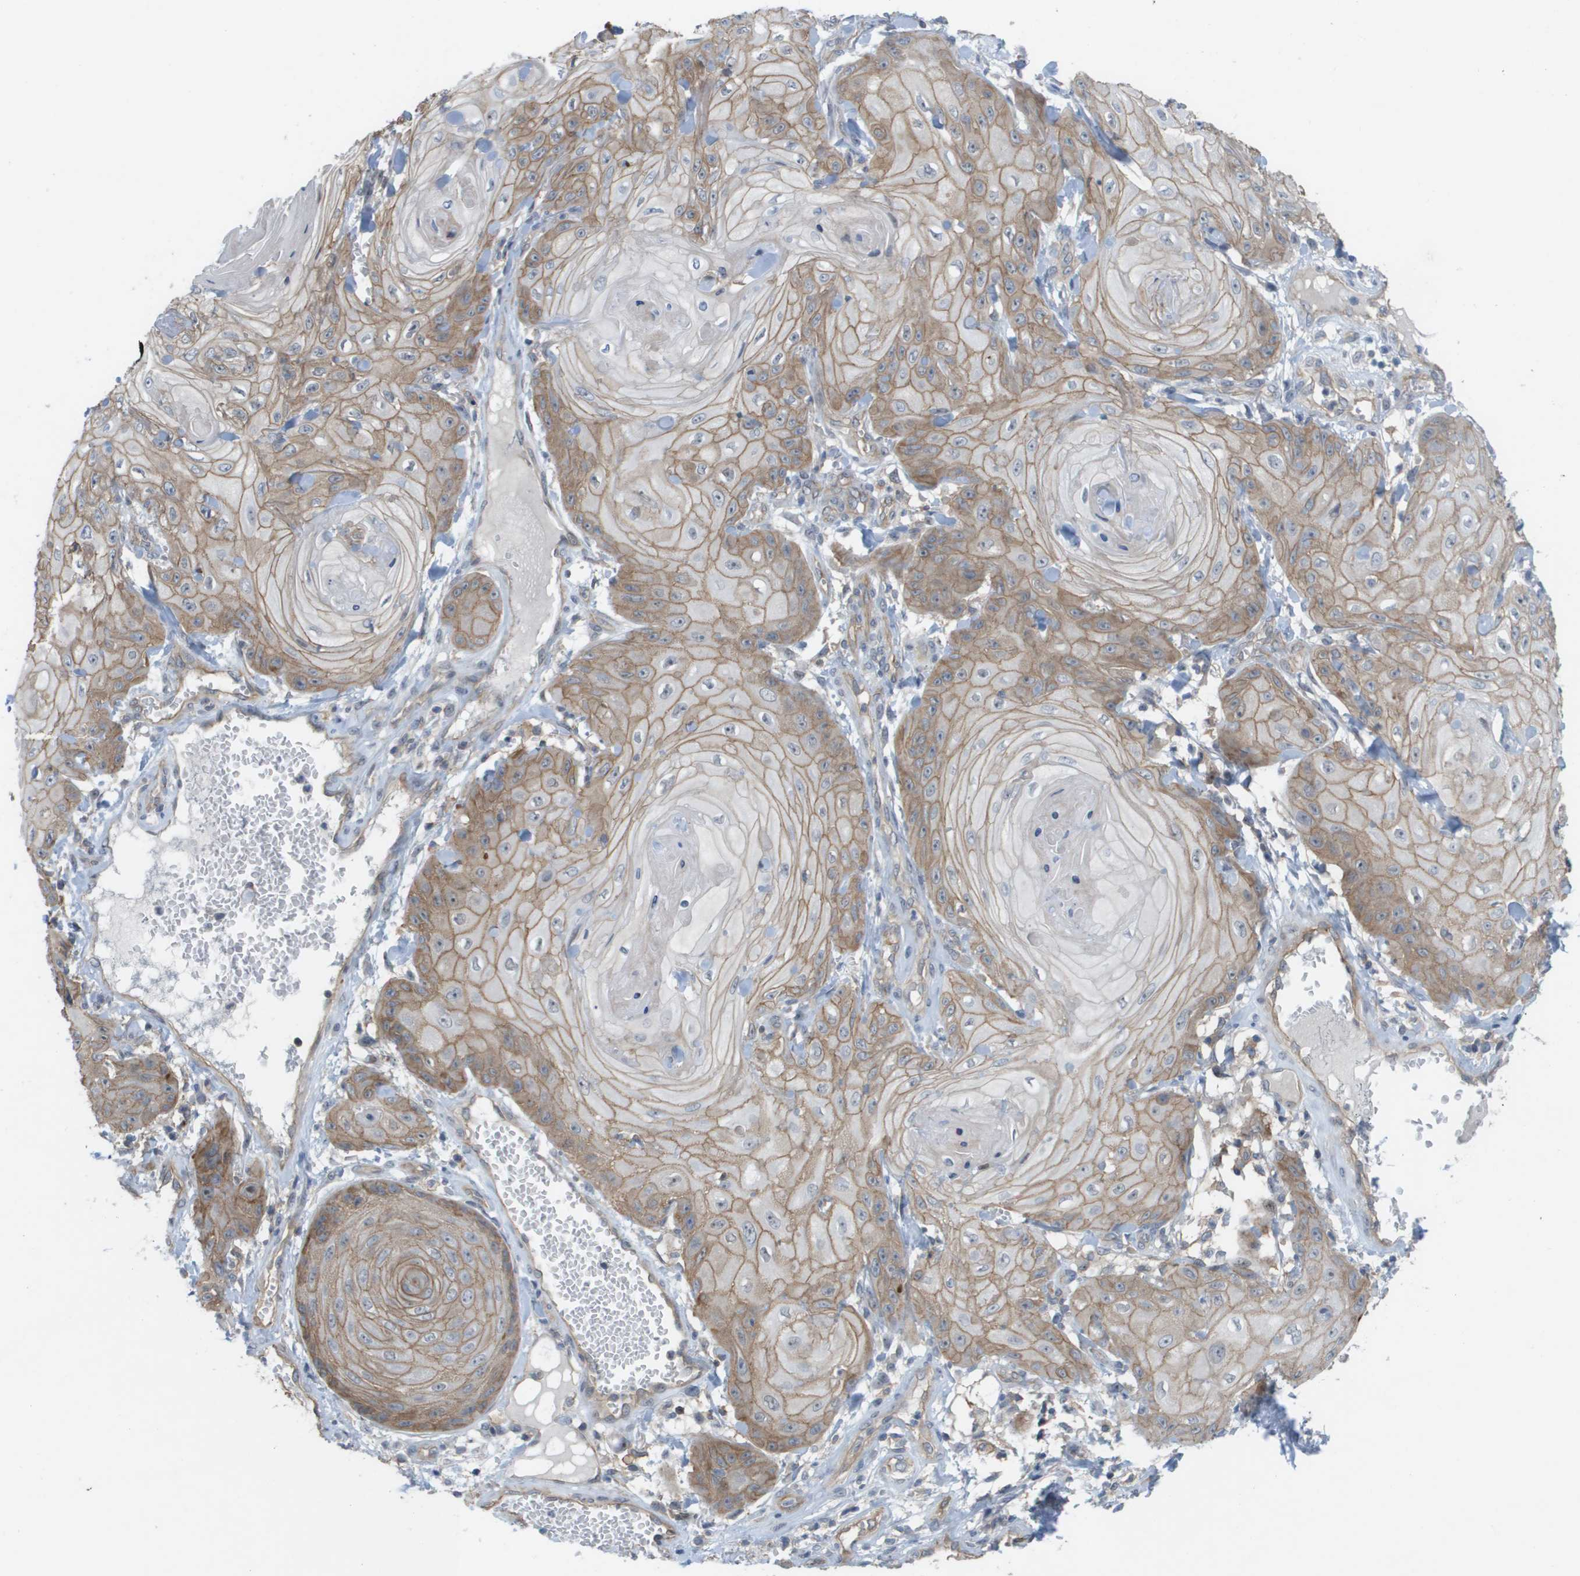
{"staining": {"intensity": "moderate", "quantity": ">75%", "location": "cytoplasmic/membranous"}, "tissue": "skin cancer", "cell_type": "Tumor cells", "image_type": "cancer", "snomed": [{"axis": "morphology", "description": "Squamous cell carcinoma, NOS"}, {"axis": "topography", "description": "Skin"}], "caption": "Skin squamous cell carcinoma stained with a protein marker exhibits moderate staining in tumor cells.", "gene": "MTARC2", "patient": {"sex": "male", "age": 74}}